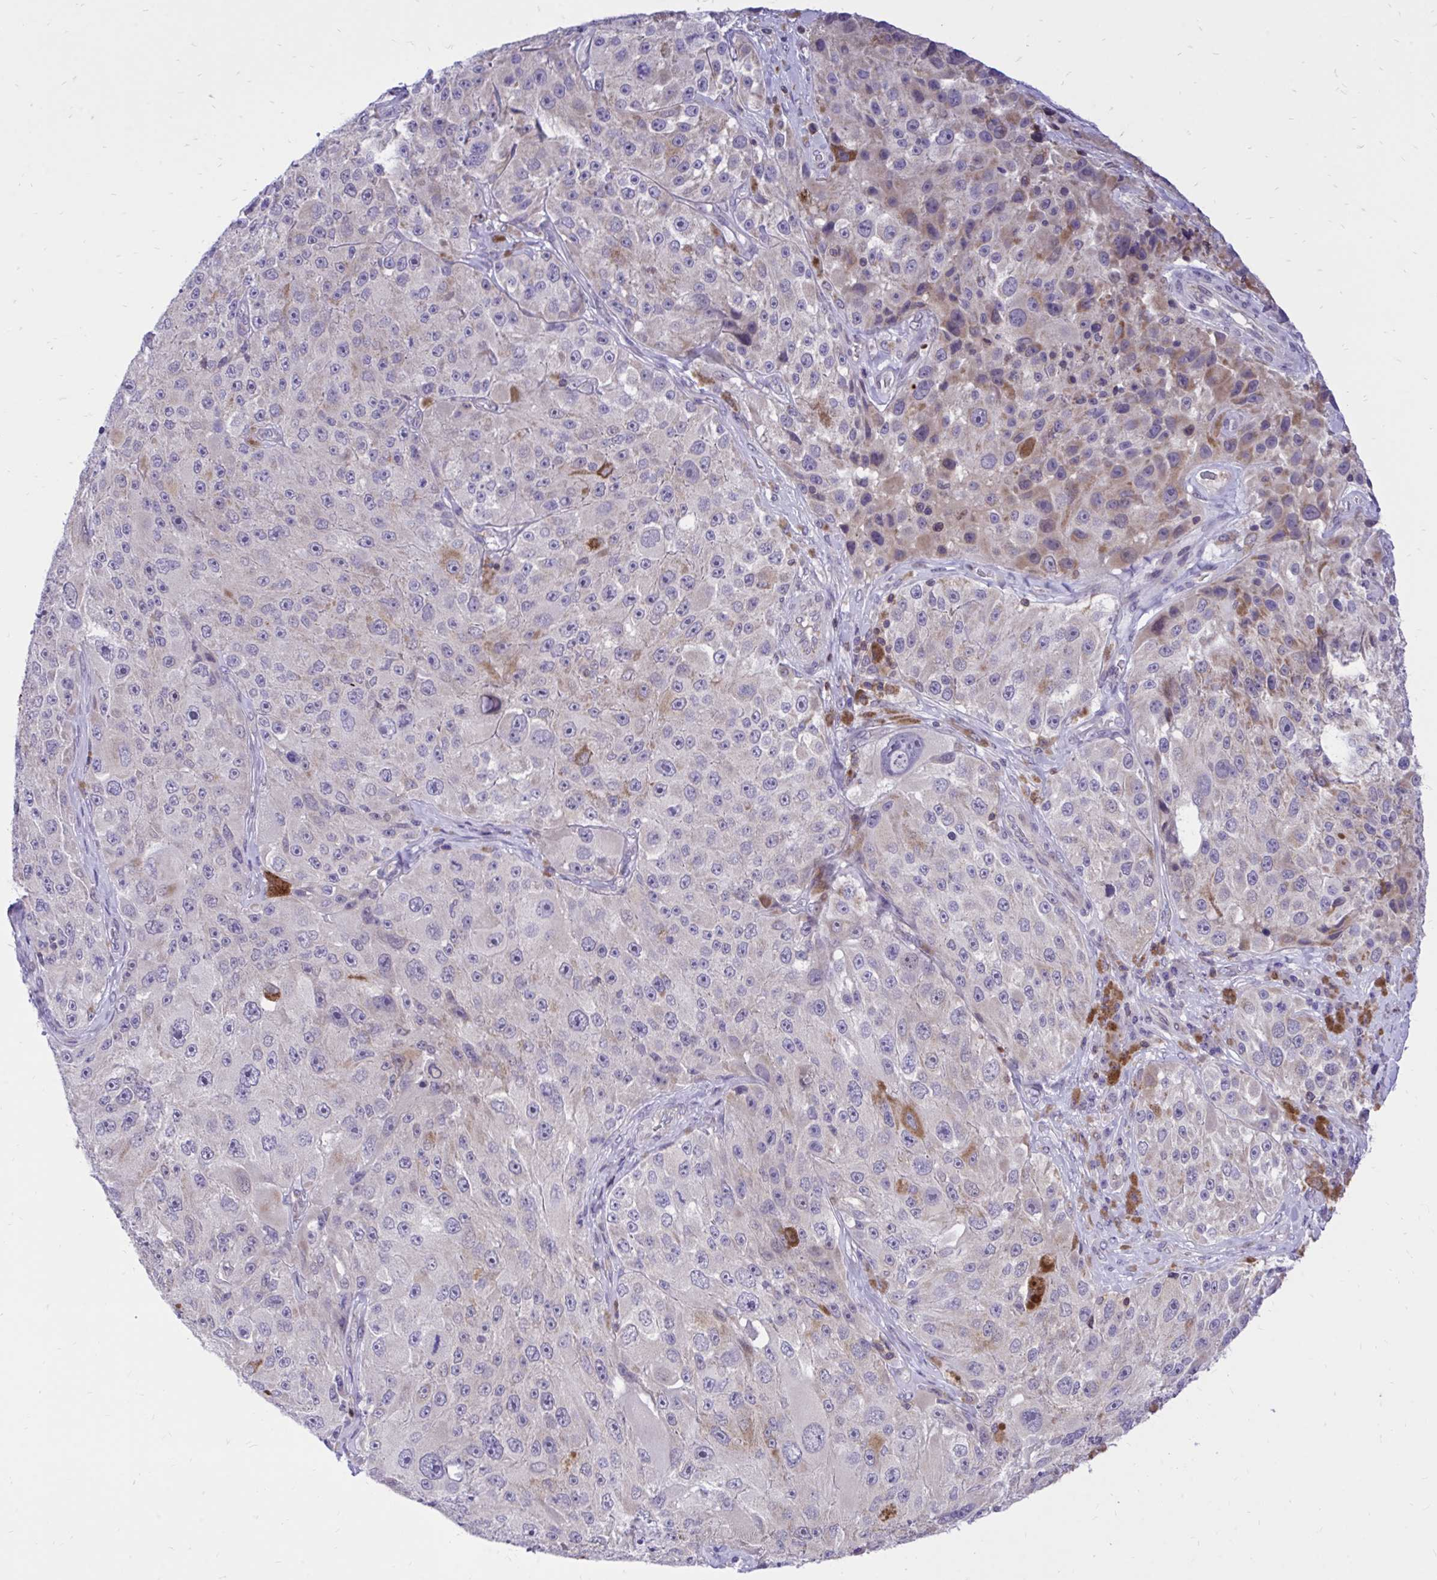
{"staining": {"intensity": "moderate", "quantity": "<25%", "location": "cytoplasmic/membranous"}, "tissue": "melanoma", "cell_type": "Tumor cells", "image_type": "cancer", "snomed": [{"axis": "morphology", "description": "Malignant melanoma, Metastatic site"}, {"axis": "topography", "description": "Lymph node"}], "caption": "Human melanoma stained with a protein marker displays moderate staining in tumor cells.", "gene": "CXCL8", "patient": {"sex": "male", "age": 62}}